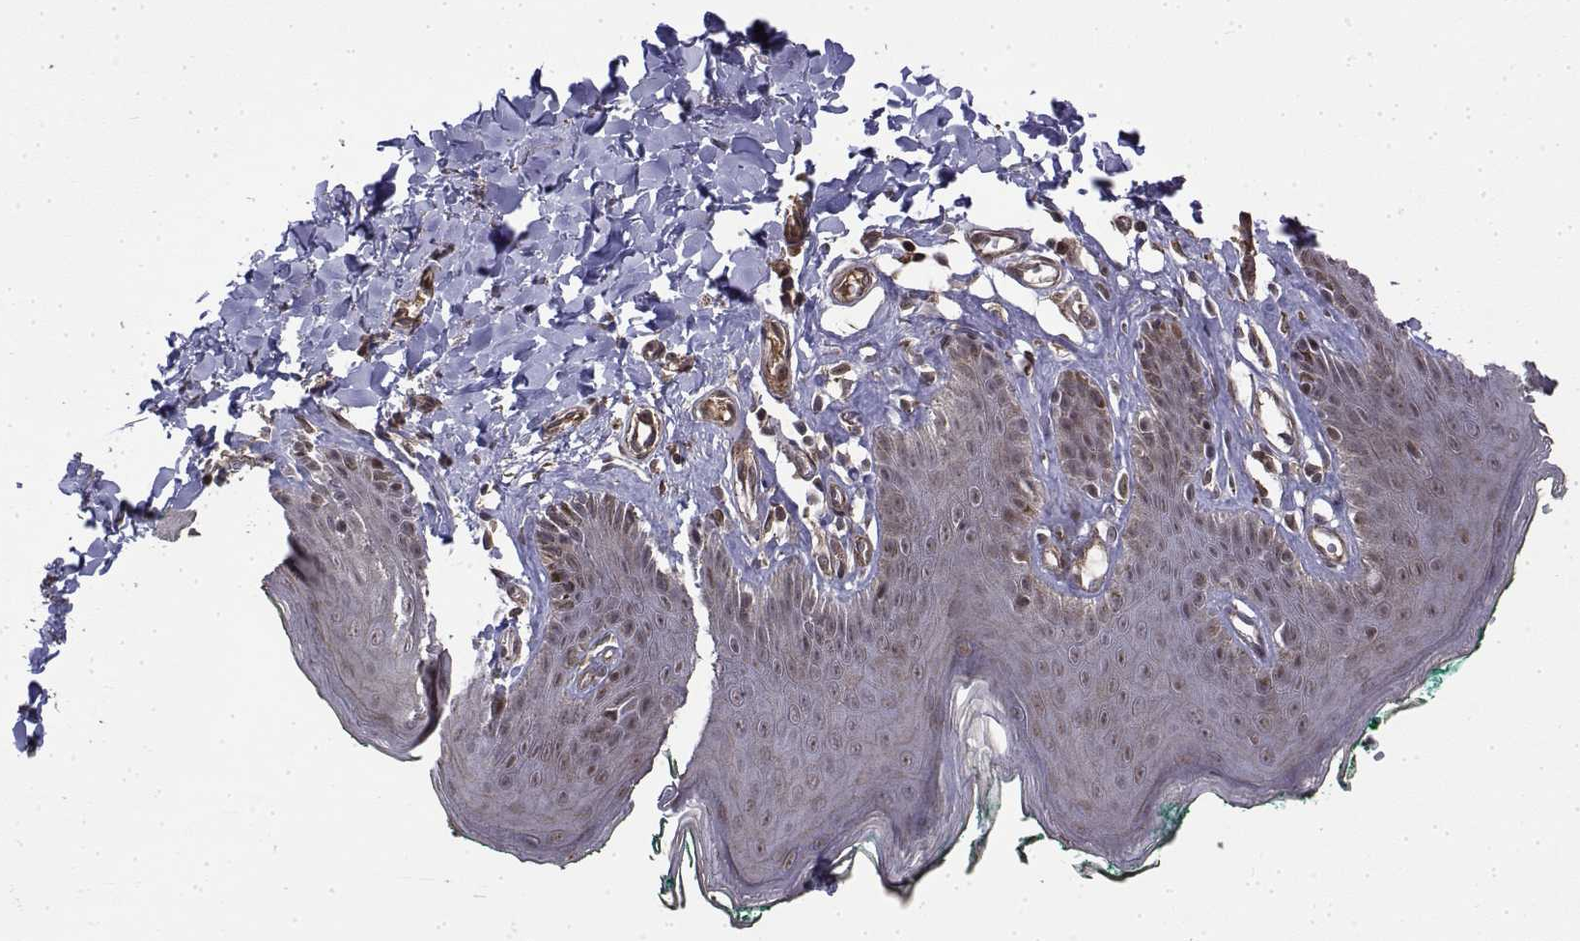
{"staining": {"intensity": "moderate", "quantity": "25%-75%", "location": "nuclear"}, "tissue": "skin", "cell_type": "Epidermal cells", "image_type": "normal", "snomed": [{"axis": "morphology", "description": "Normal tissue, NOS"}, {"axis": "topography", "description": "Vulva"}, {"axis": "topography", "description": "Peripheral nerve tissue"}], "caption": "Skin stained for a protein reveals moderate nuclear positivity in epidermal cells. (Brightfield microscopy of DAB IHC at high magnification).", "gene": "ITGA7", "patient": {"sex": "female", "age": 66}}